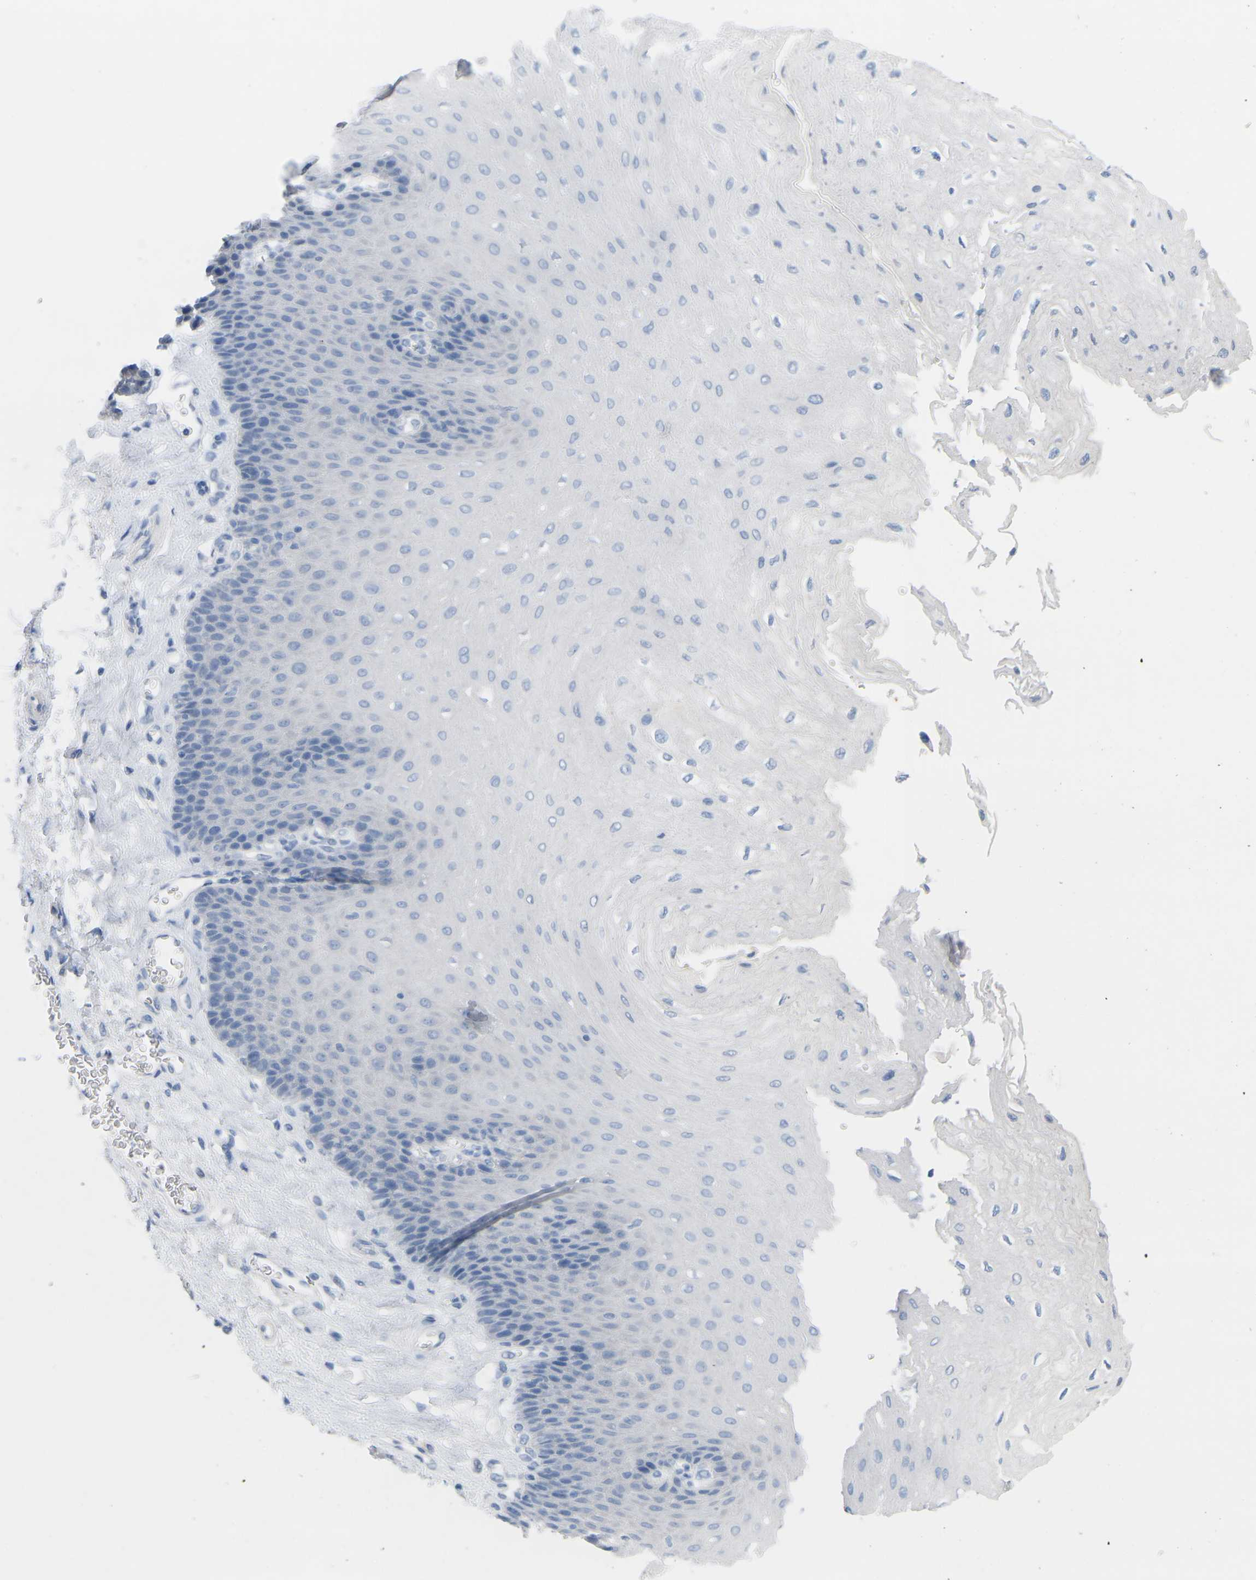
{"staining": {"intensity": "negative", "quantity": "none", "location": "none"}, "tissue": "esophagus", "cell_type": "Squamous epithelial cells", "image_type": "normal", "snomed": [{"axis": "morphology", "description": "Normal tissue, NOS"}, {"axis": "topography", "description": "Esophagus"}], "caption": "Immunohistochemical staining of benign human esophagus shows no significant positivity in squamous epithelial cells. Nuclei are stained in blue.", "gene": "HBG2", "patient": {"sex": "female", "age": 72}}